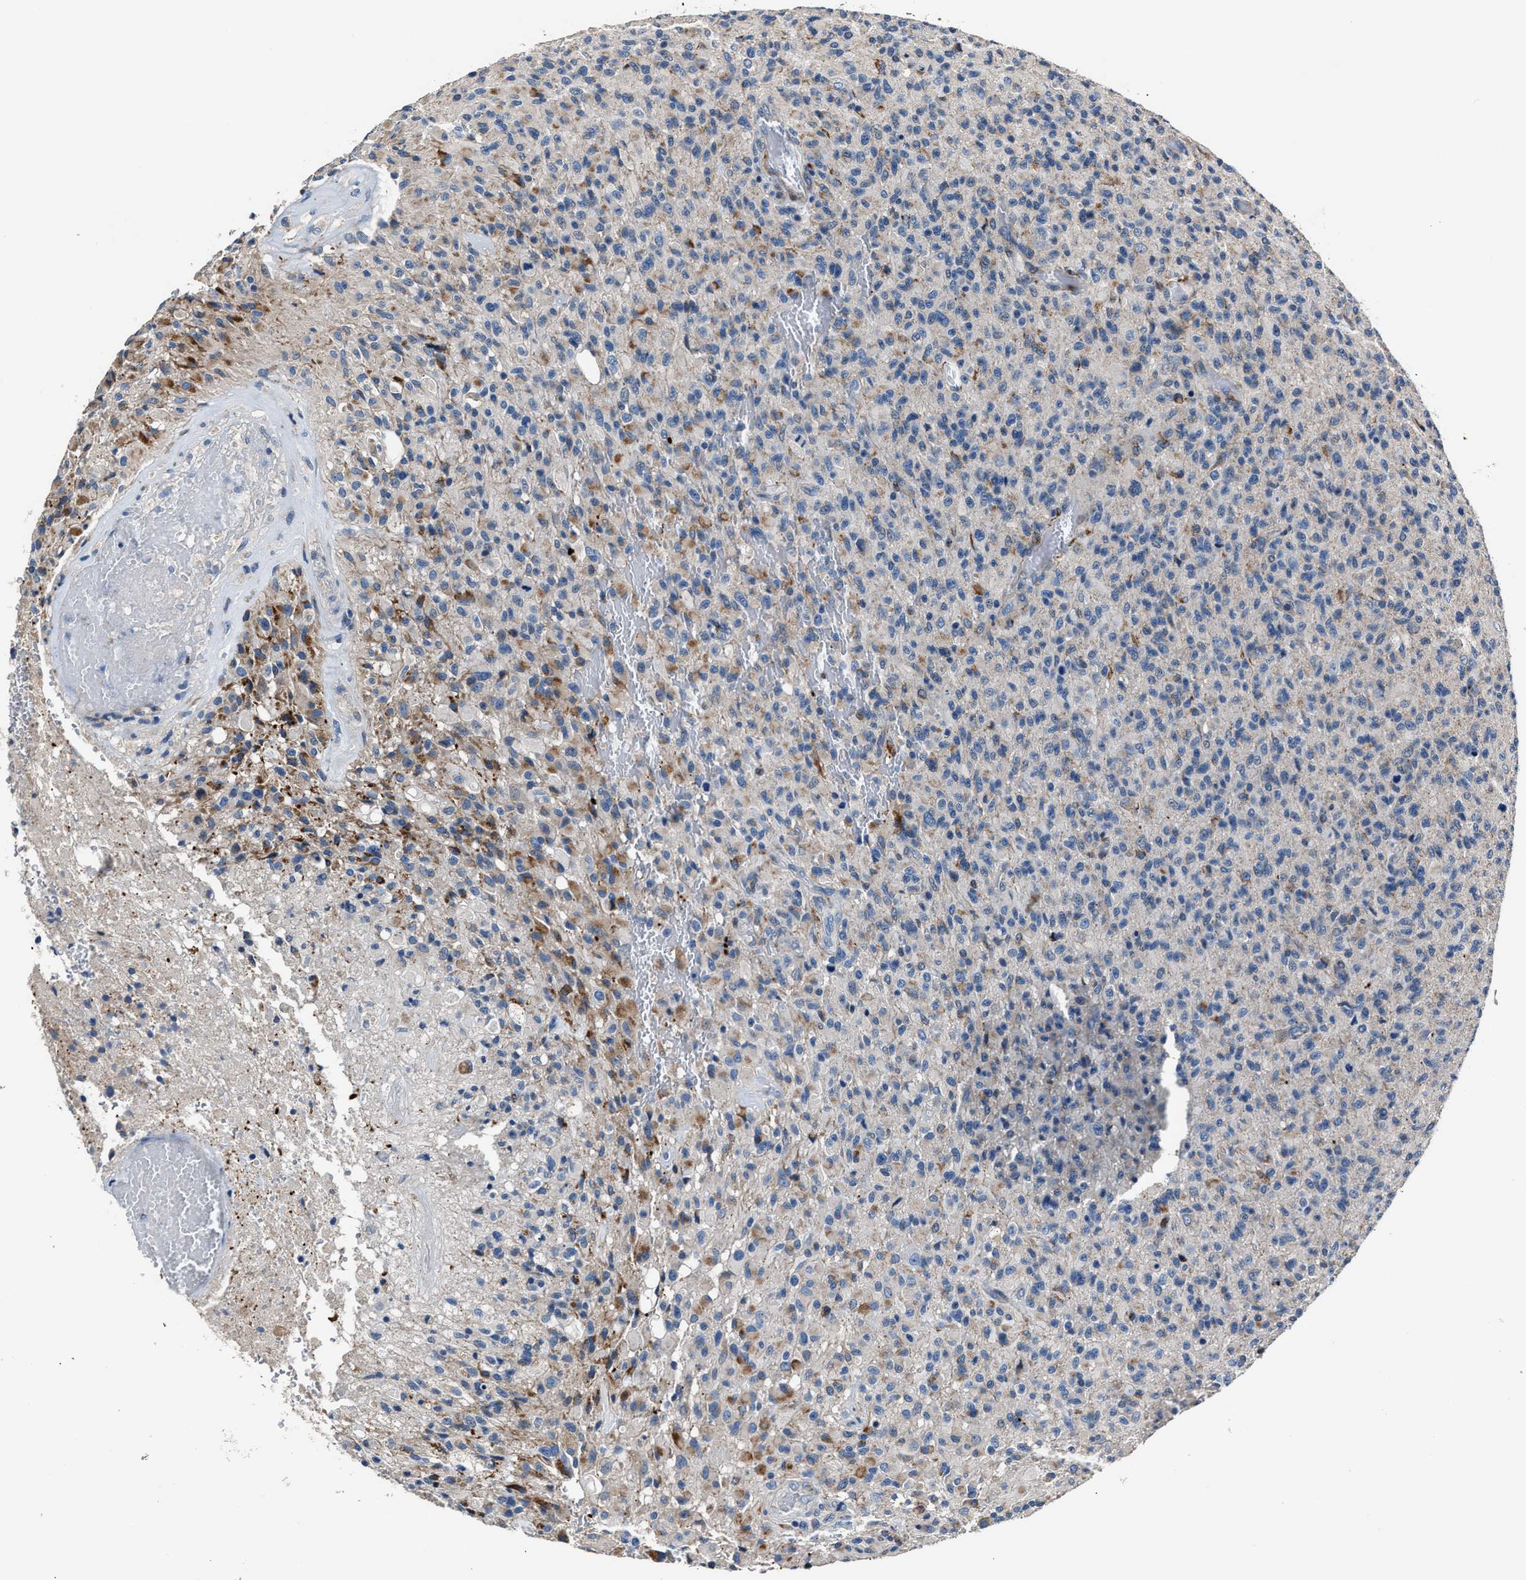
{"staining": {"intensity": "moderate", "quantity": "<25%", "location": "cytoplasmic/membranous"}, "tissue": "glioma", "cell_type": "Tumor cells", "image_type": "cancer", "snomed": [{"axis": "morphology", "description": "Glioma, malignant, High grade"}, {"axis": "topography", "description": "Brain"}], "caption": "IHC photomicrograph of human malignant glioma (high-grade) stained for a protein (brown), which reveals low levels of moderate cytoplasmic/membranous expression in approximately <25% of tumor cells.", "gene": "DNAJC24", "patient": {"sex": "male", "age": 71}}